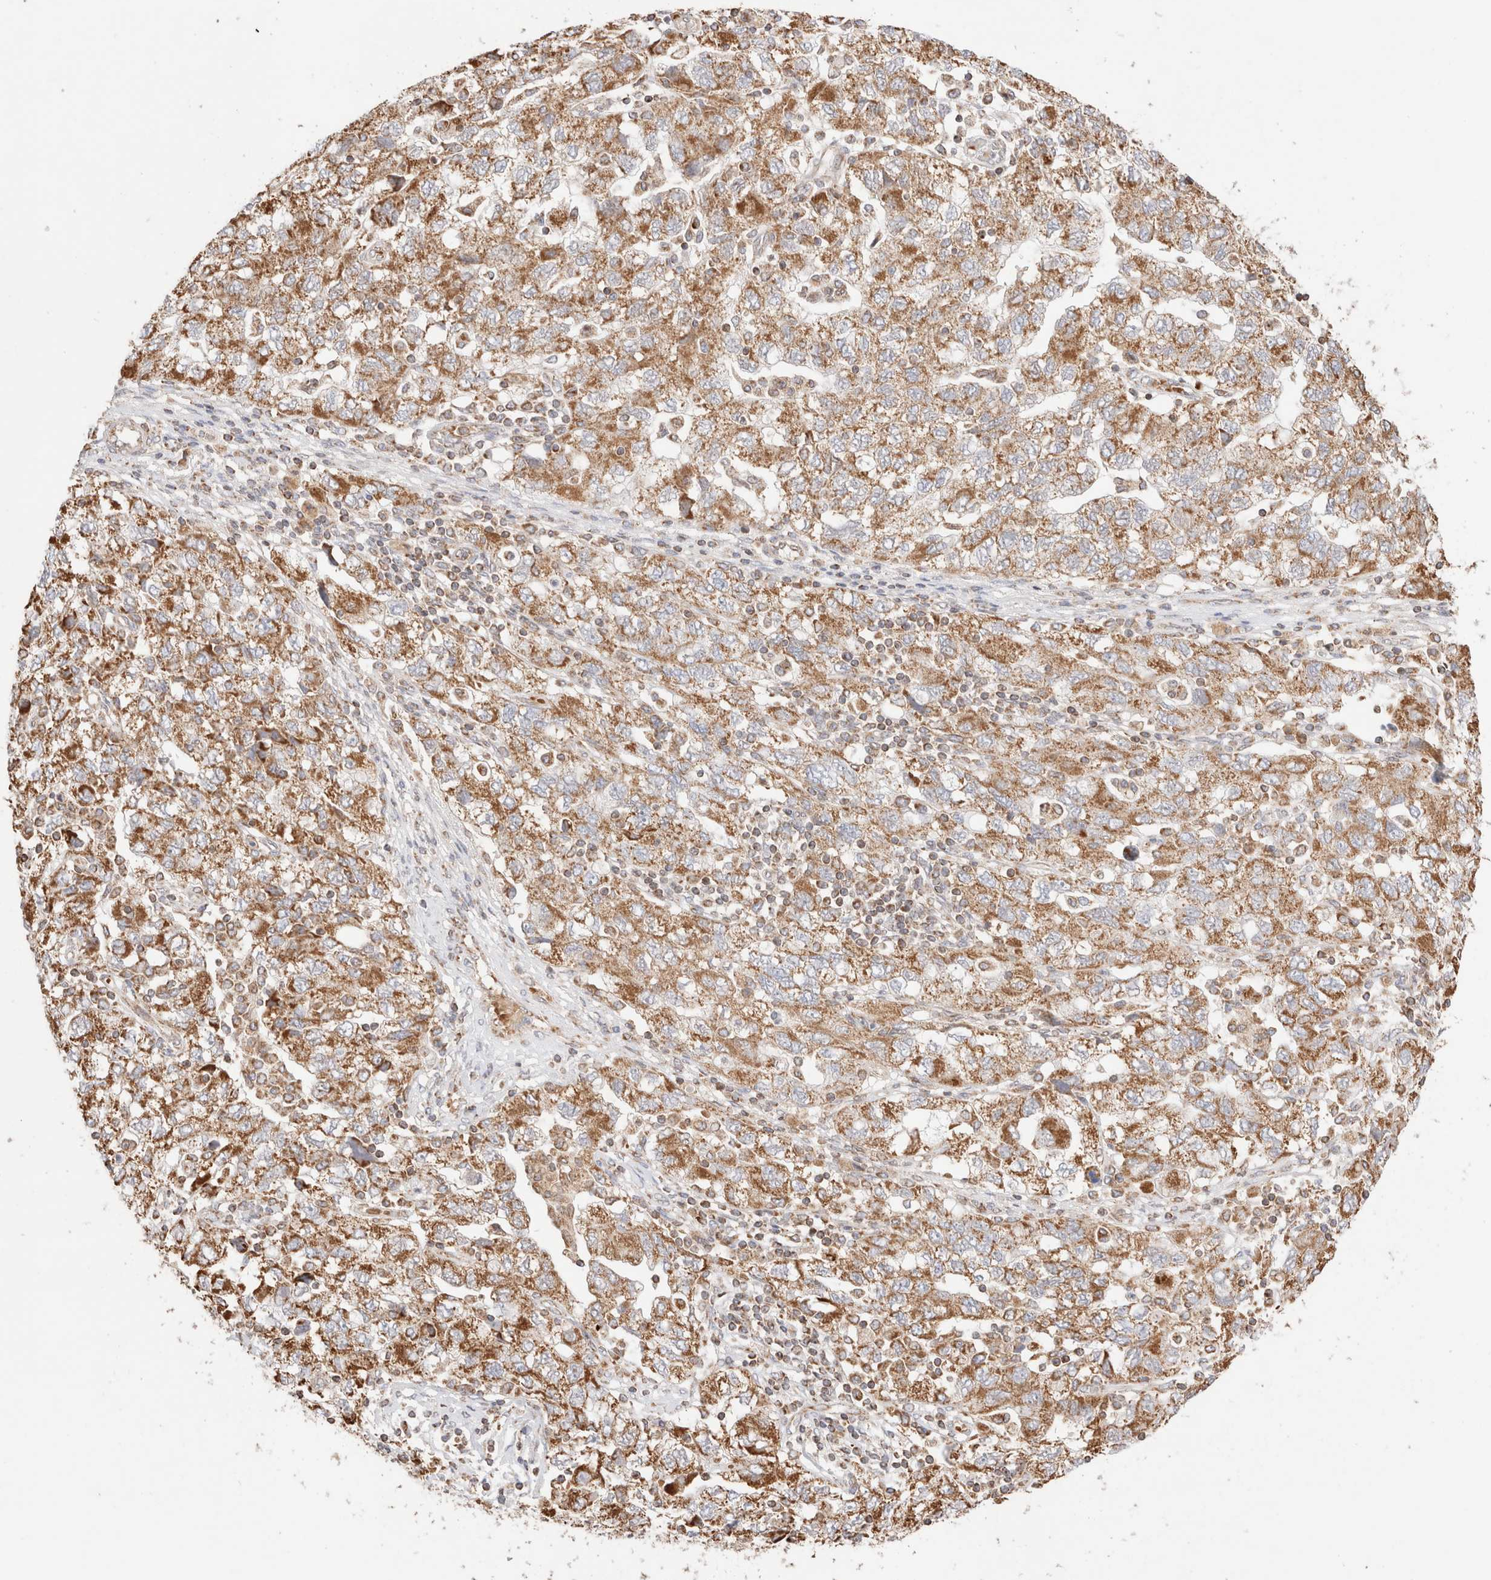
{"staining": {"intensity": "moderate", "quantity": ">75%", "location": "cytoplasmic/membranous"}, "tissue": "ovarian cancer", "cell_type": "Tumor cells", "image_type": "cancer", "snomed": [{"axis": "morphology", "description": "Carcinoma, NOS"}, {"axis": "morphology", "description": "Cystadenocarcinoma, serous, NOS"}, {"axis": "topography", "description": "Ovary"}], "caption": "Tumor cells demonstrate medium levels of moderate cytoplasmic/membranous expression in about >75% of cells in human serous cystadenocarcinoma (ovarian). (Brightfield microscopy of DAB IHC at high magnification).", "gene": "TMPPE", "patient": {"sex": "female", "age": 69}}